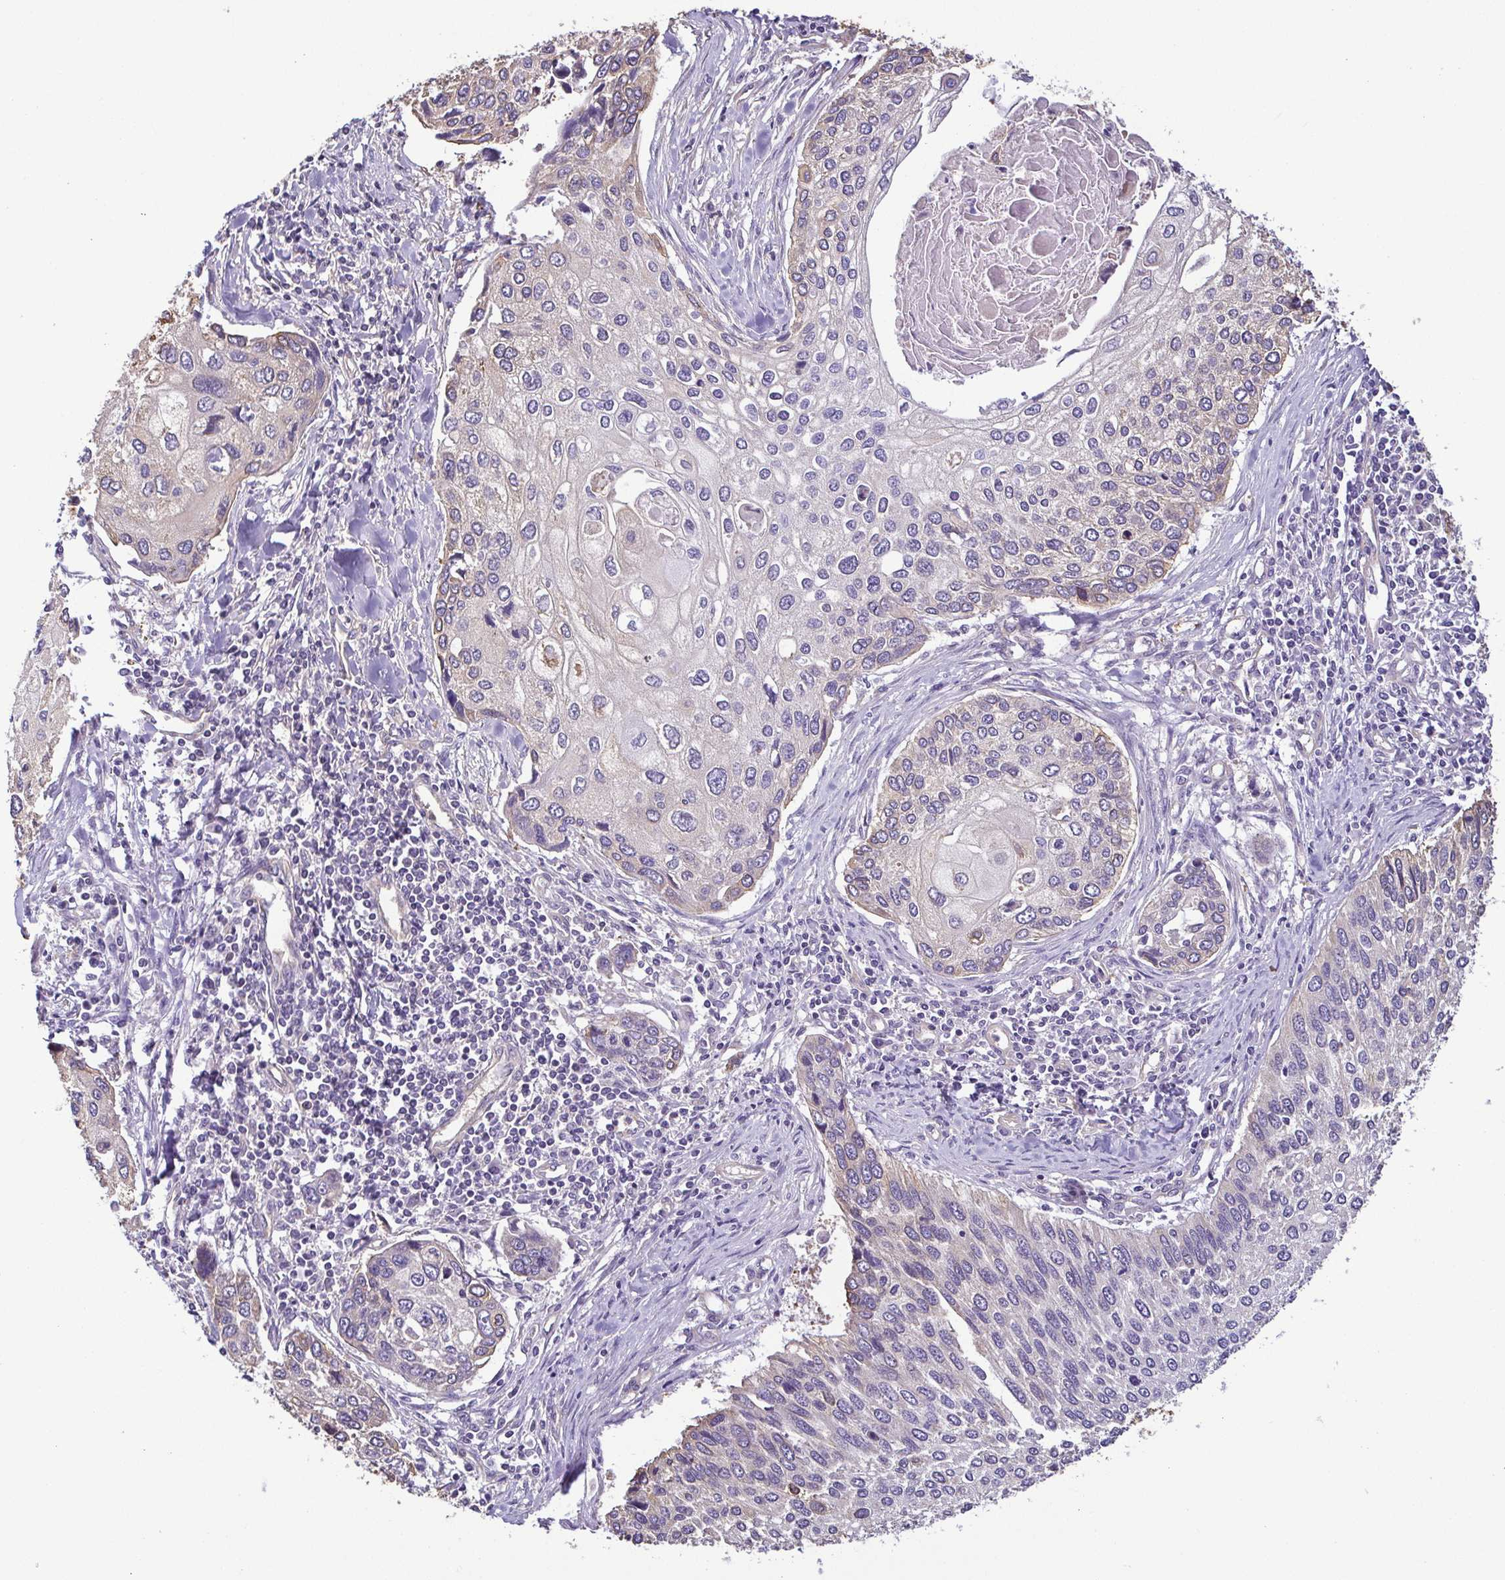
{"staining": {"intensity": "negative", "quantity": "none", "location": "none"}, "tissue": "lung cancer", "cell_type": "Tumor cells", "image_type": "cancer", "snomed": [{"axis": "morphology", "description": "Squamous cell carcinoma, NOS"}, {"axis": "morphology", "description": "Squamous cell carcinoma, metastatic, NOS"}, {"axis": "topography", "description": "Lung"}], "caption": "Protein analysis of lung cancer displays no significant expression in tumor cells. (Stains: DAB immunohistochemistry (IHC) with hematoxylin counter stain, Microscopy: brightfield microscopy at high magnification).", "gene": "MYL10", "patient": {"sex": "male", "age": 63}}